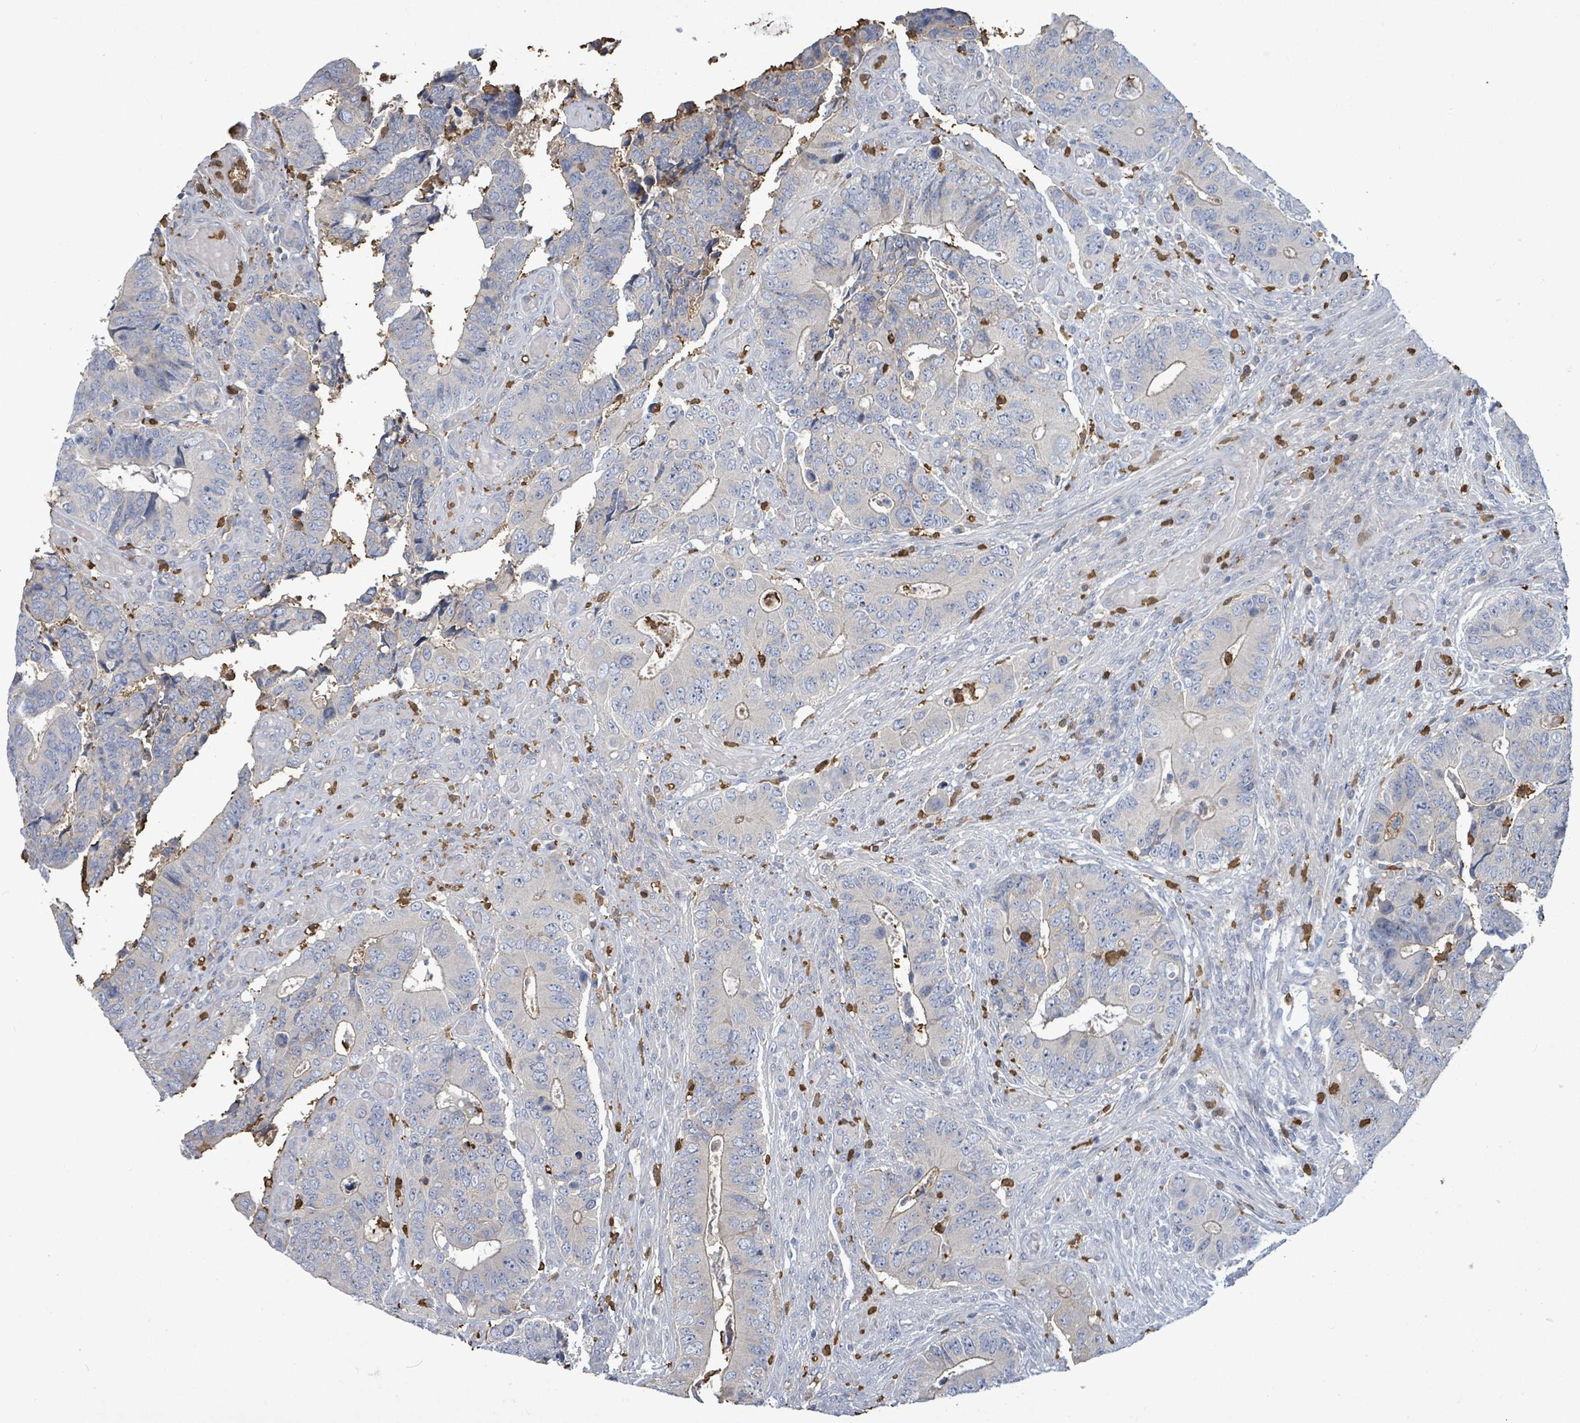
{"staining": {"intensity": "negative", "quantity": "none", "location": "none"}, "tissue": "colorectal cancer", "cell_type": "Tumor cells", "image_type": "cancer", "snomed": [{"axis": "morphology", "description": "Adenocarcinoma, NOS"}, {"axis": "topography", "description": "Colon"}], "caption": "Tumor cells show no significant protein positivity in adenocarcinoma (colorectal).", "gene": "FAM210A", "patient": {"sex": "male", "age": 87}}